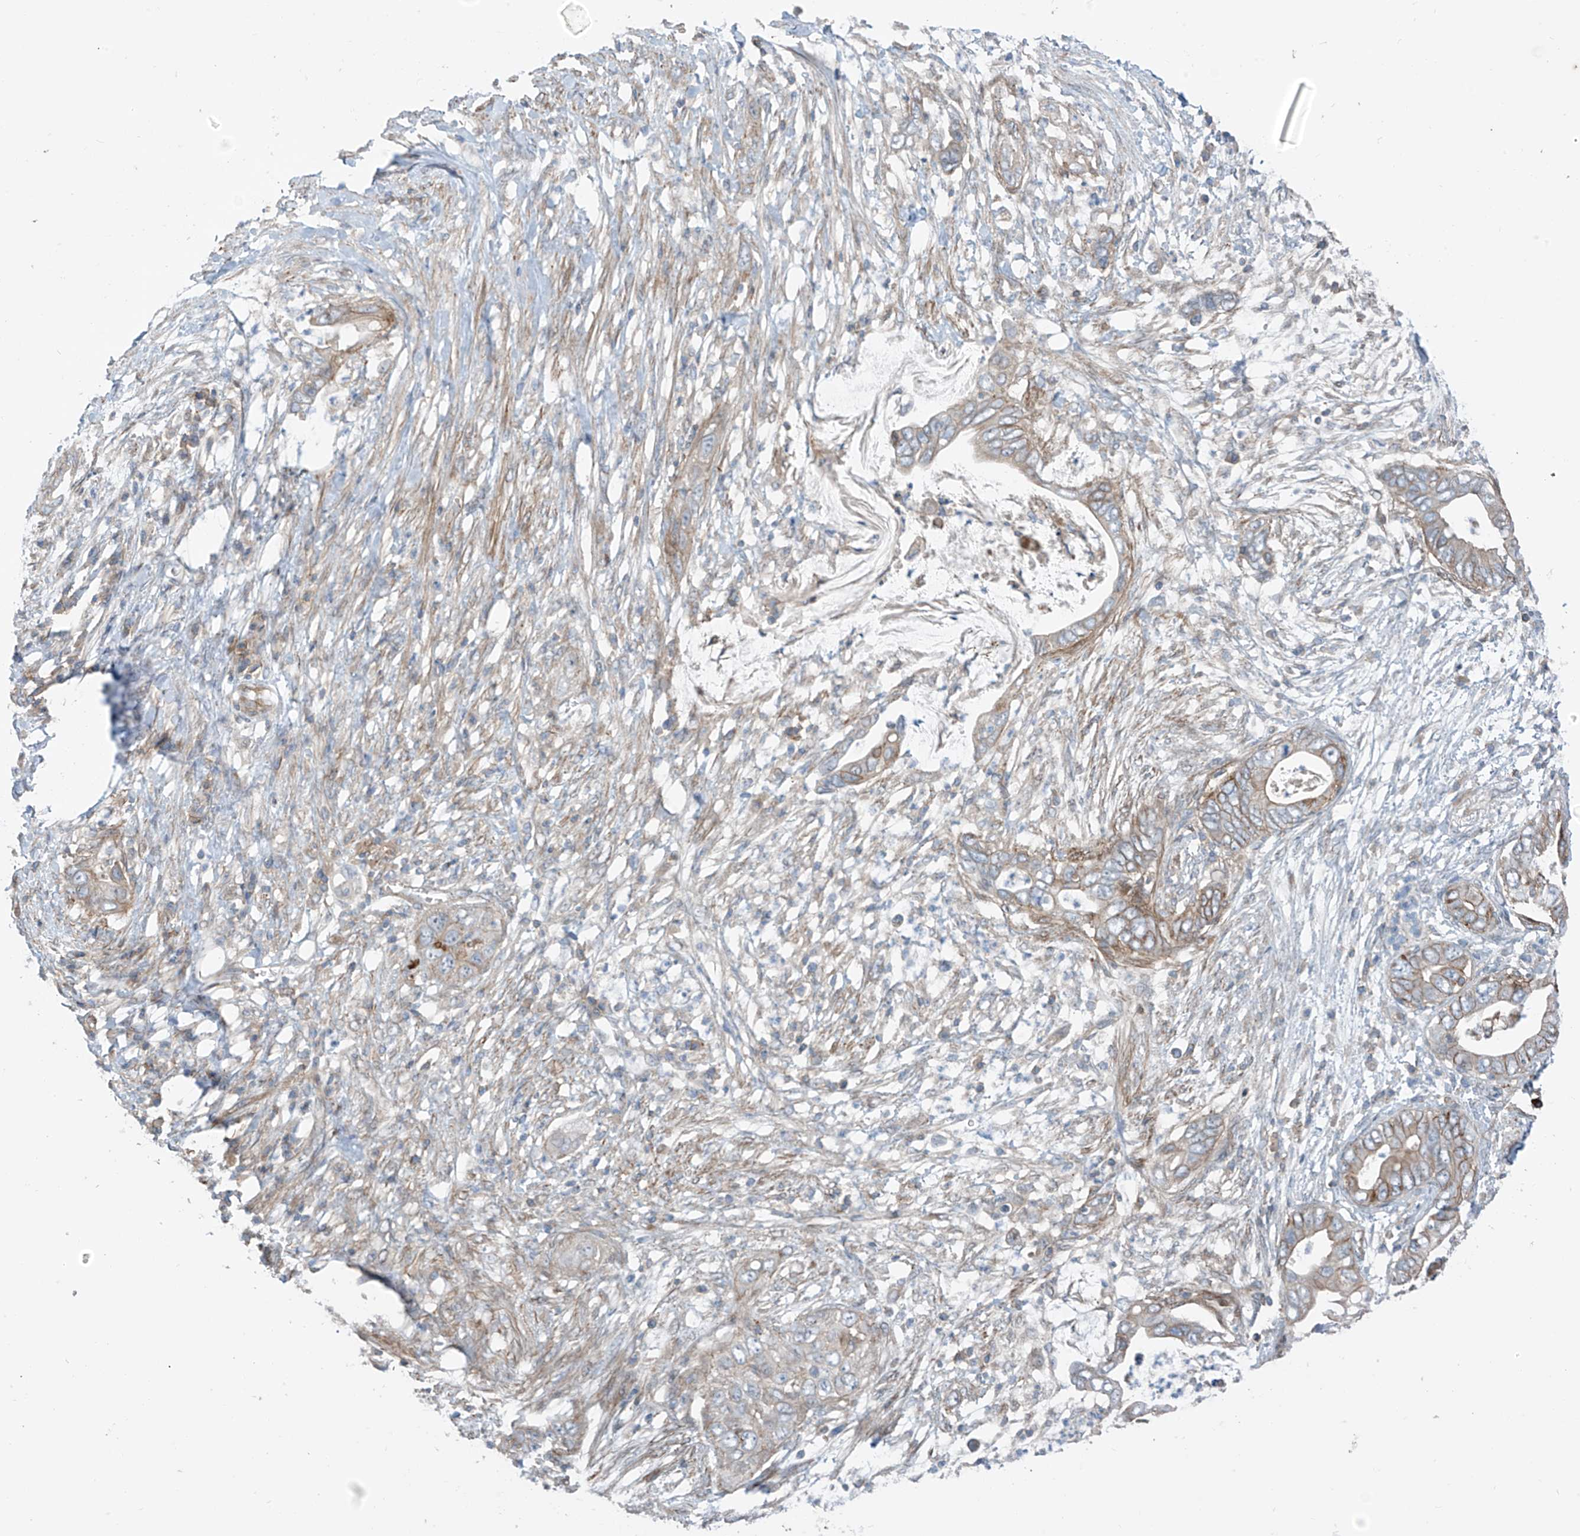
{"staining": {"intensity": "moderate", "quantity": "25%-75%", "location": "cytoplasmic/membranous"}, "tissue": "pancreatic cancer", "cell_type": "Tumor cells", "image_type": "cancer", "snomed": [{"axis": "morphology", "description": "Adenocarcinoma, NOS"}, {"axis": "topography", "description": "Pancreas"}], "caption": "Brown immunohistochemical staining in adenocarcinoma (pancreatic) demonstrates moderate cytoplasmic/membranous staining in approximately 25%-75% of tumor cells.", "gene": "SLC1A5", "patient": {"sex": "male", "age": 75}}